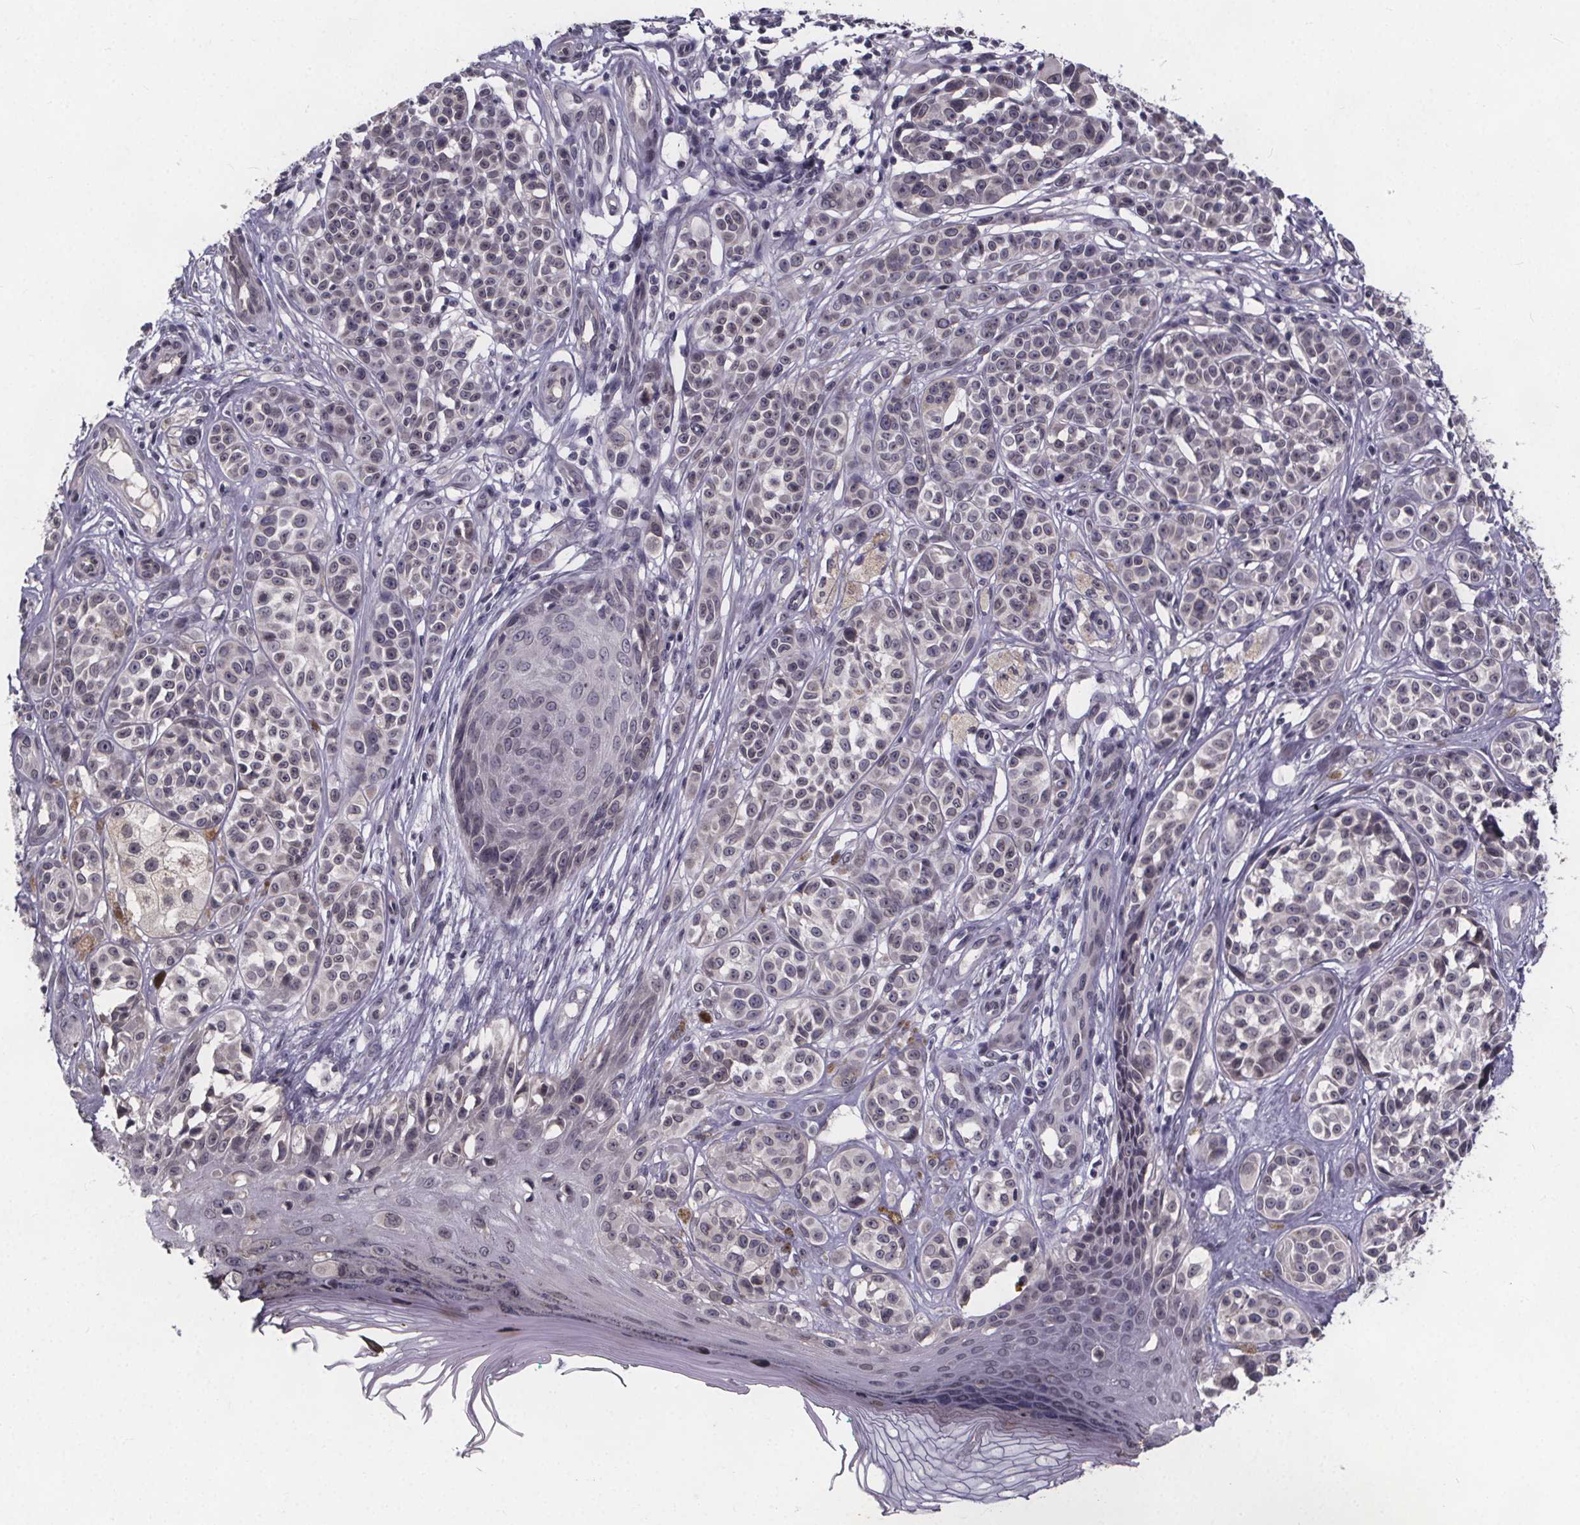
{"staining": {"intensity": "negative", "quantity": "none", "location": "none"}, "tissue": "melanoma", "cell_type": "Tumor cells", "image_type": "cancer", "snomed": [{"axis": "morphology", "description": "Malignant melanoma, NOS"}, {"axis": "topography", "description": "Skin"}], "caption": "This is a image of immunohistochemistry staining of melanoma, which shows no positivity in tumor cells.", "gene": "FAM181B", "patient": {"sex": "female", "age": 90}}